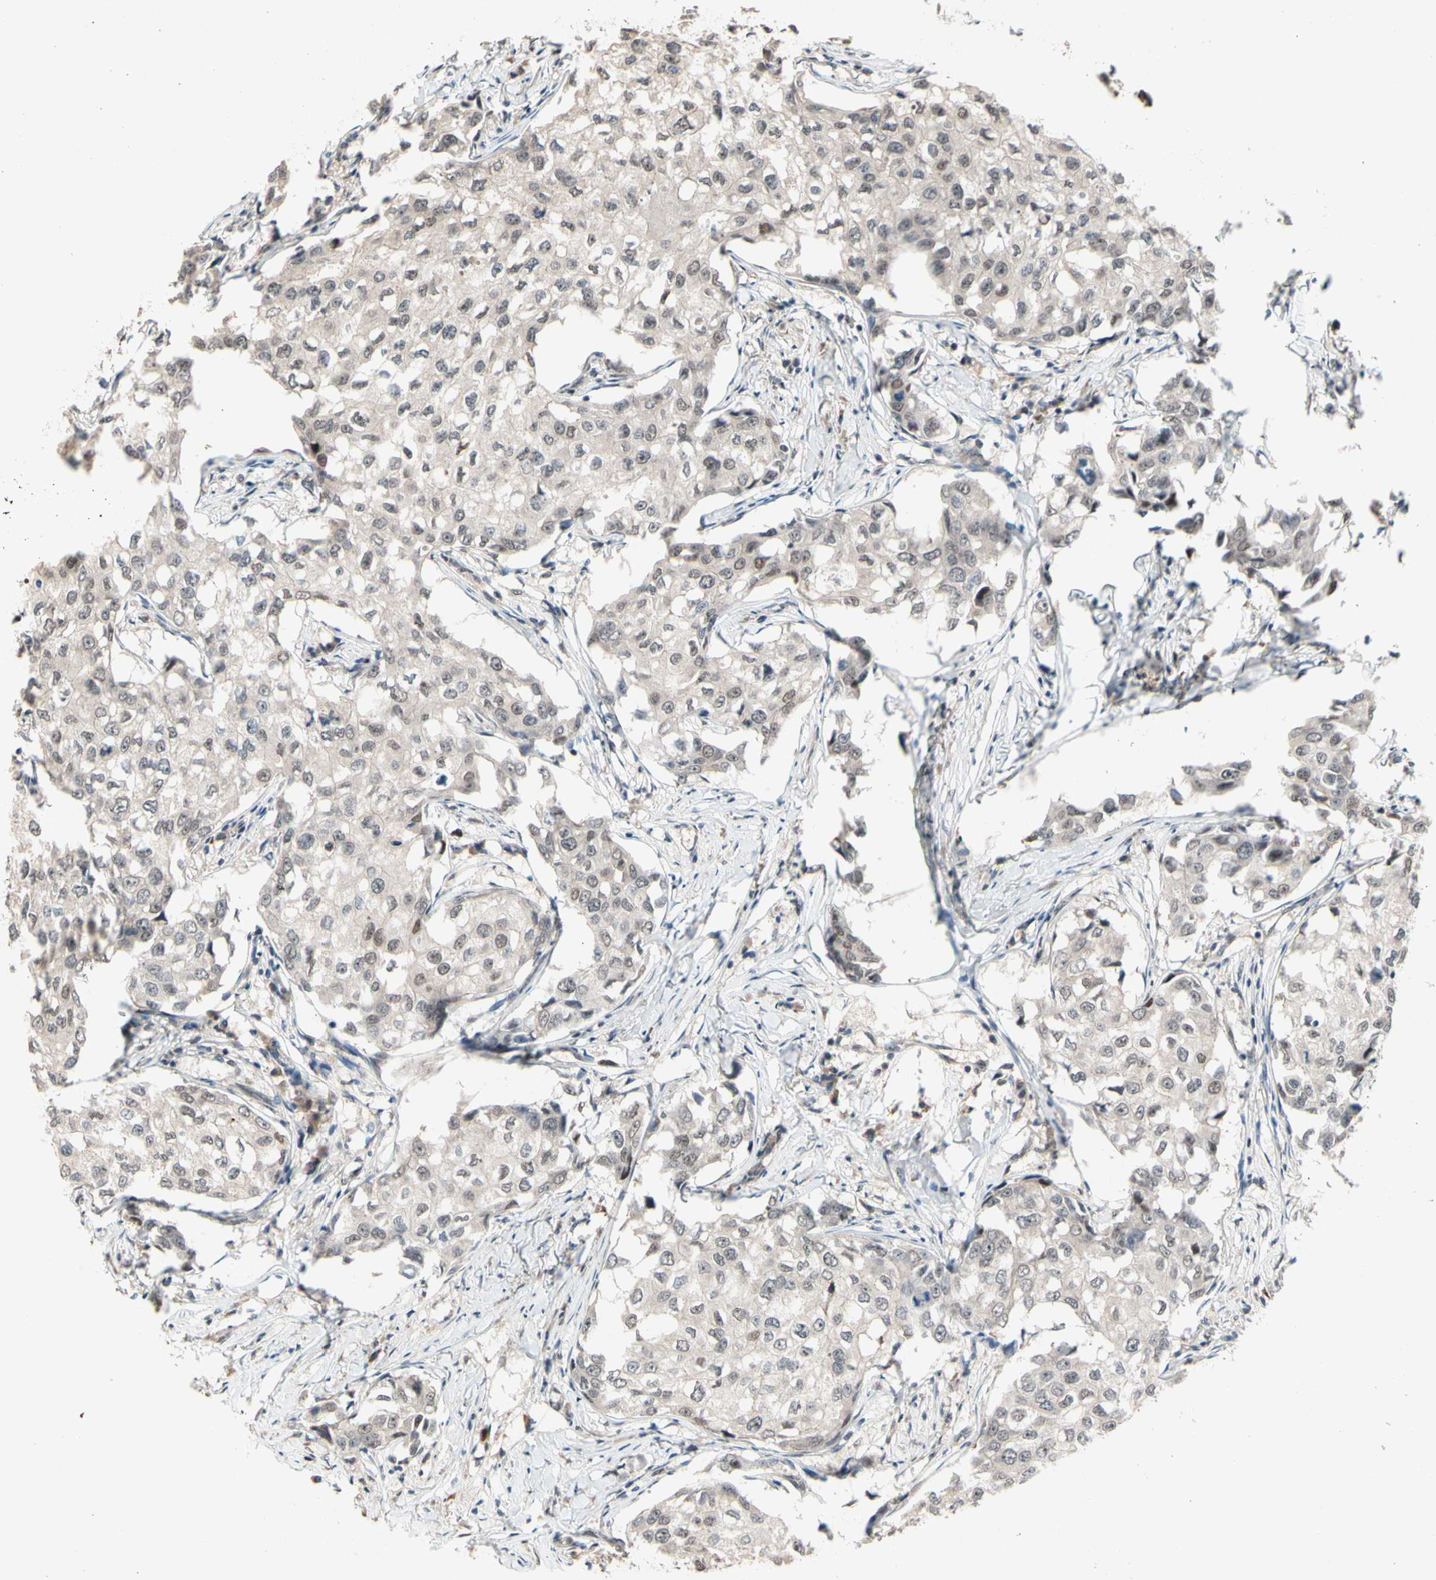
{"staining": {"intensity": "weak", "quantity": ">75%", "location": "cytoplasmic/membranous,nuclear"}, "tissue": "breast cancer", "cell_type": "Tumor cells", "image_type": "cancer", "snomed": [{"axis": "morphology", "description": "Duct carcinoma"}, {"axis": "topography", "description": "Breast"}], "caption": "The immunohistochemical stain highlights weak cytoplasmic/membranous and nuclear expression in tumor cells of infiltrating ductal carcinoma (breast) tissue.", "gene": "NGEF", "patient": {"sex": "female", "age": 27}}